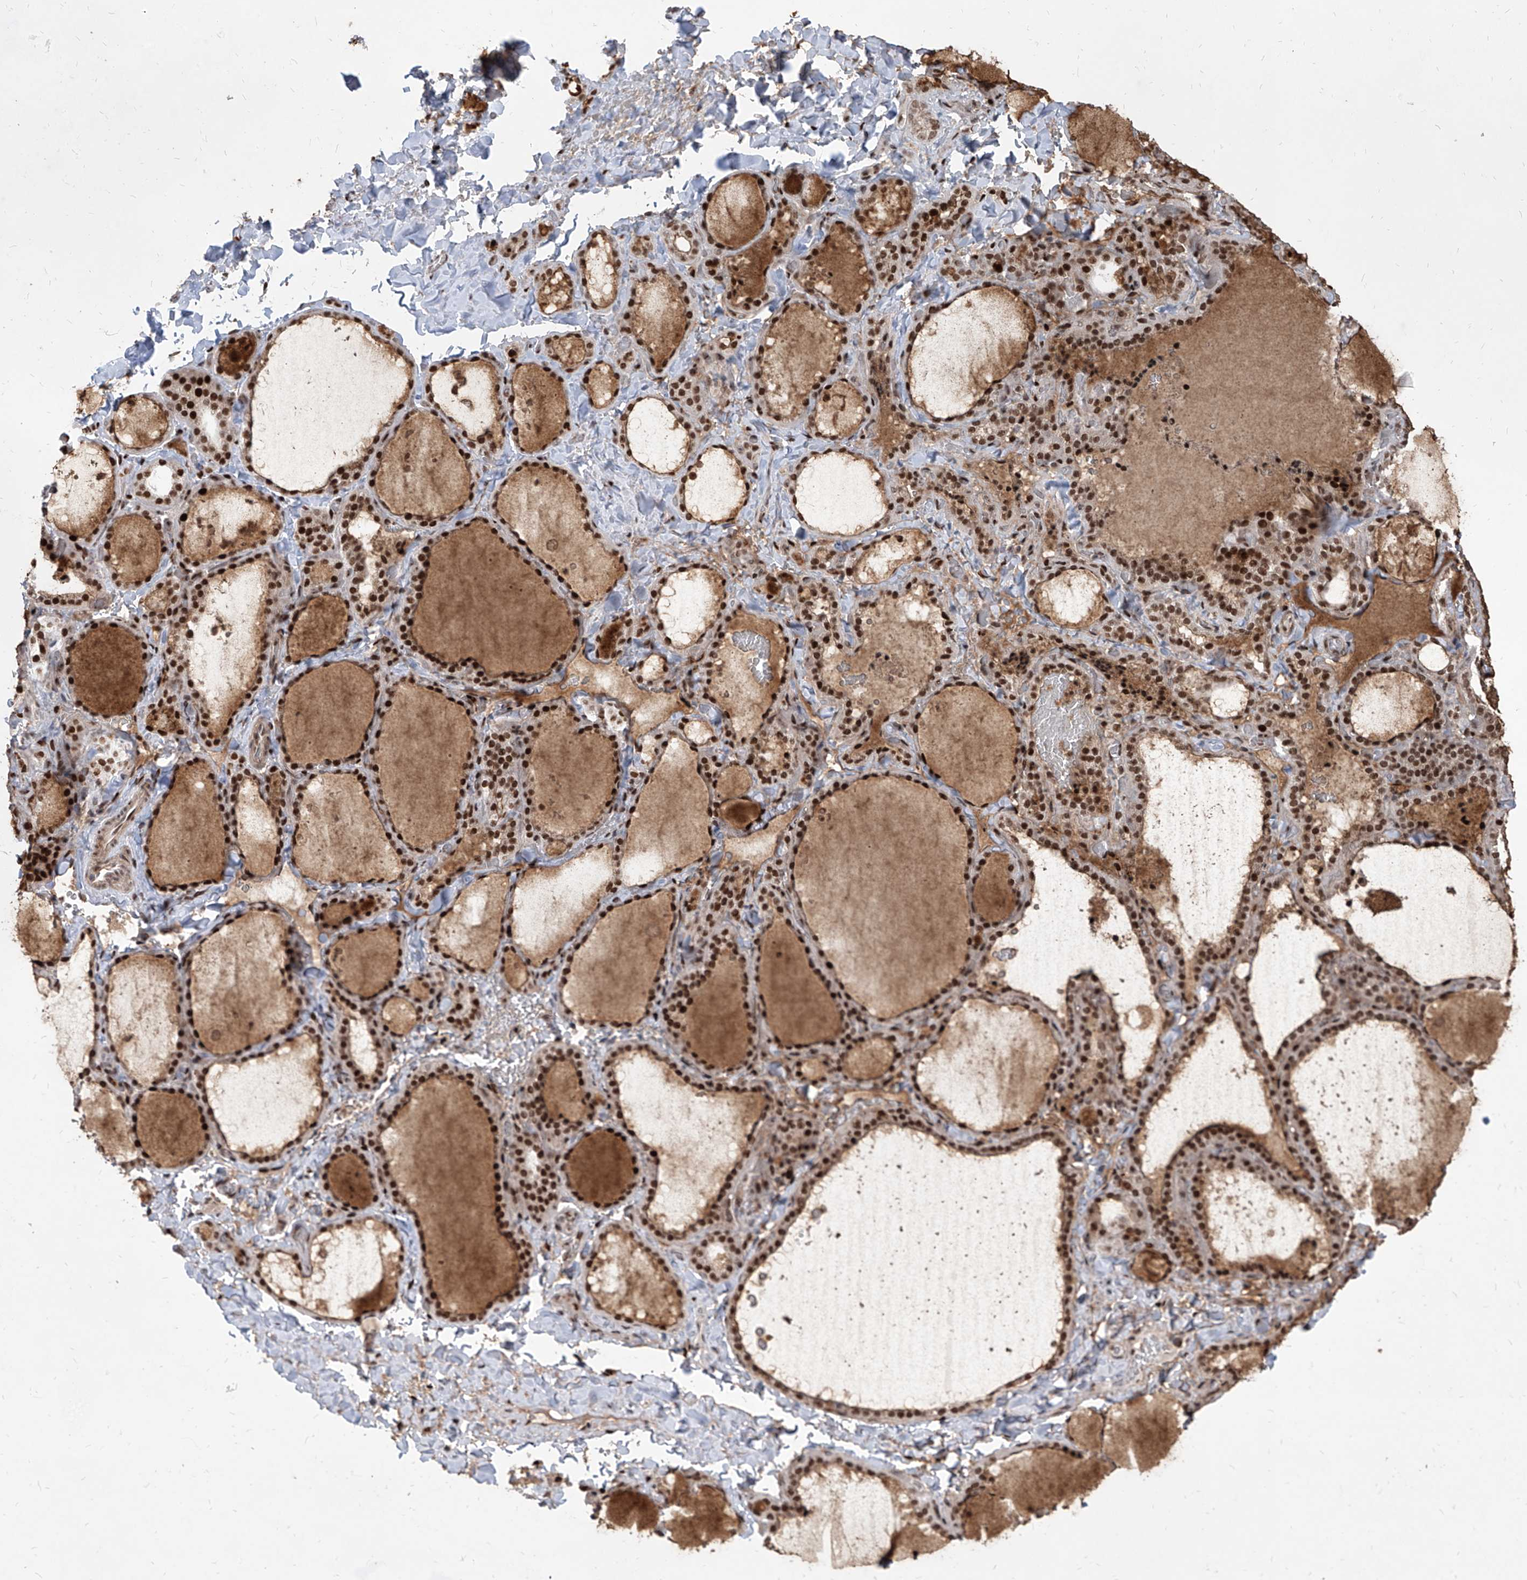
{"staining": {"intensity": "strong", "quantity": ">75%", "location": "nuclear"}, "tissue": "thyroid gland", "cell_type": "Glandular cells", "image_type": "normal", "snomed": [{"axis": "morphology", "description": "Normal tissue, NOS"}, {"axis": "topography", "description": "Thyroid gland"}], "caption": "Human thyroid gland stained with a brown dye displays strong nuclear positive positivity in approximately >75% of glandular cells.", "gene": "IRF2", "patient": {"sex": "female", "age": 22}}